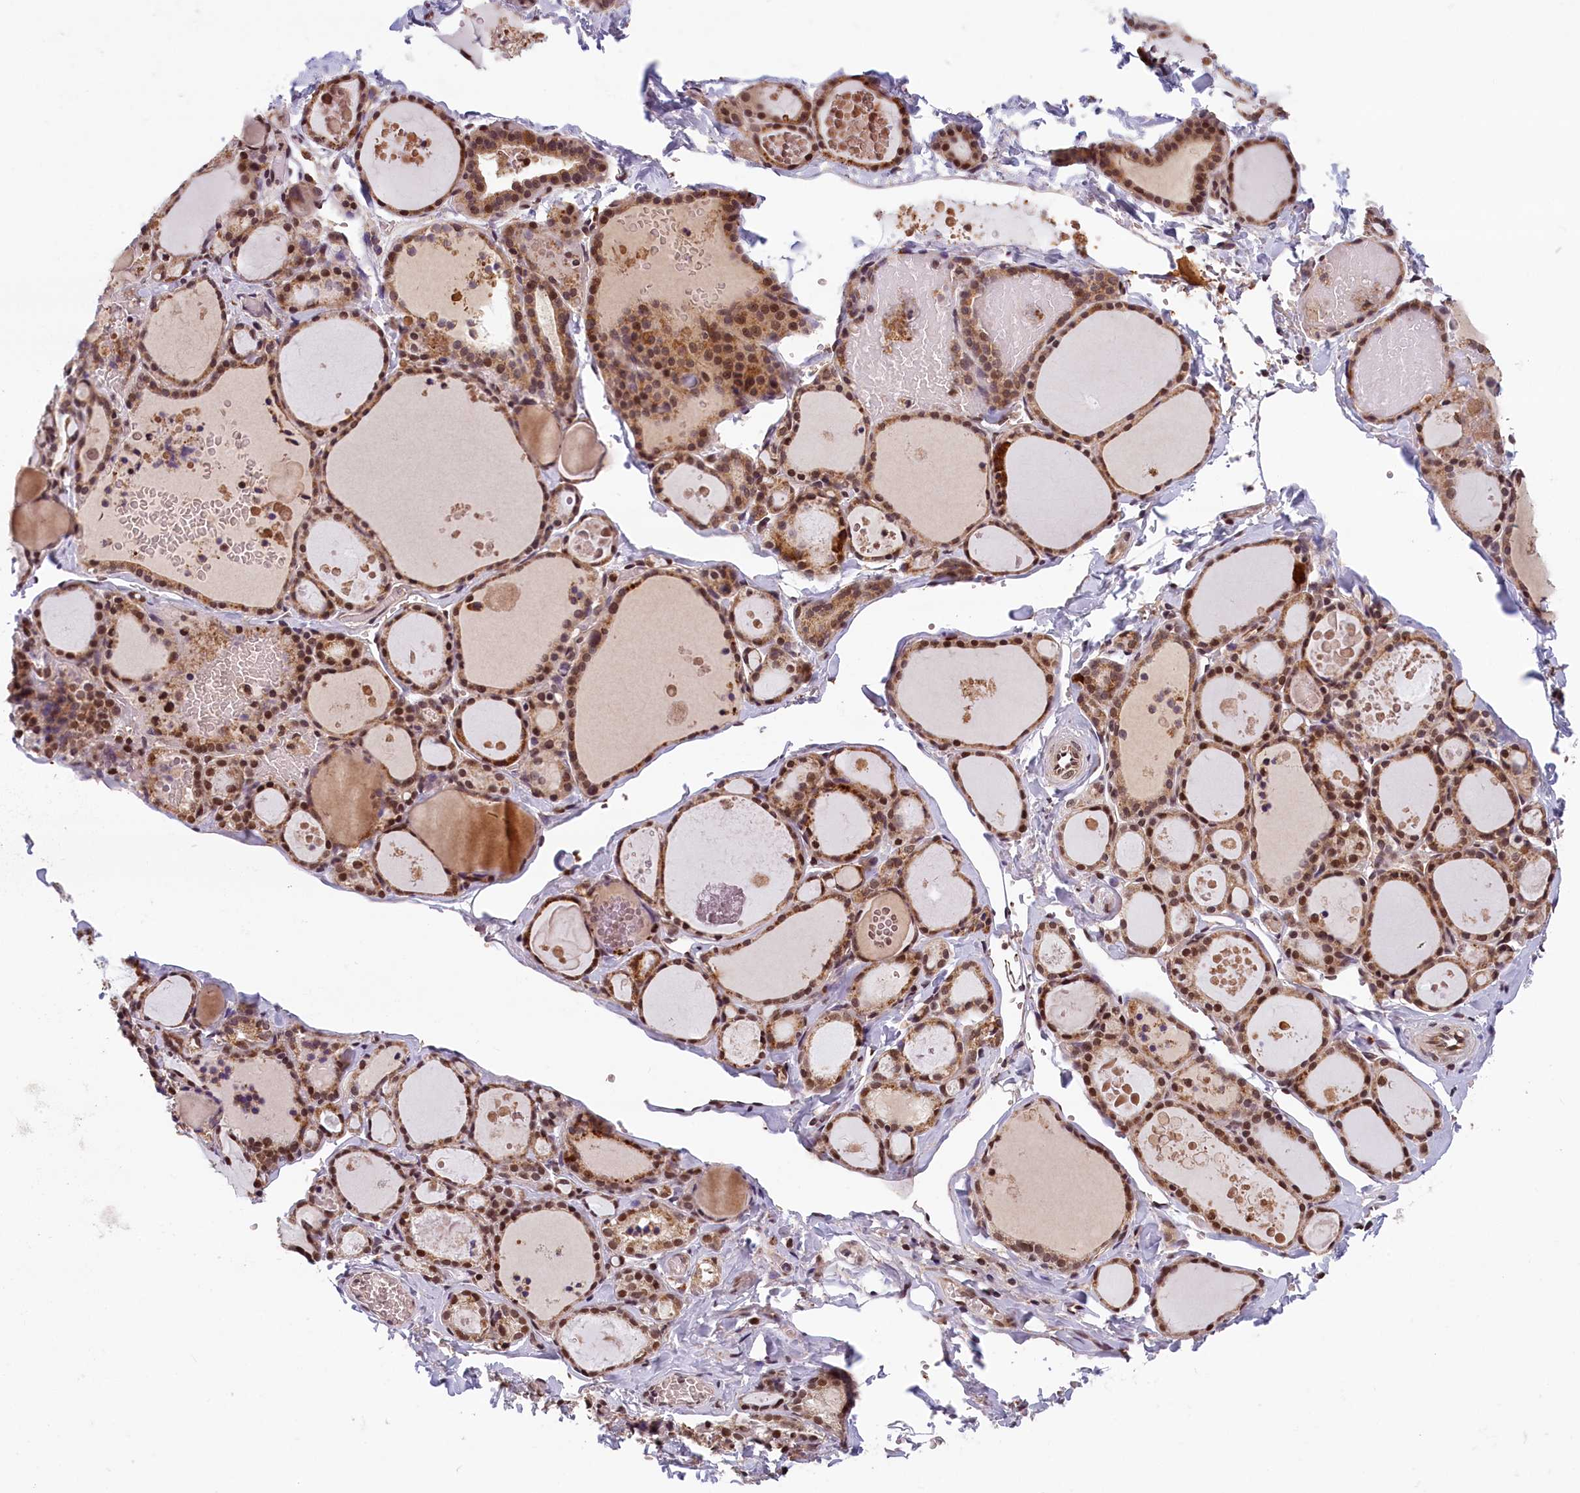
{"staining": {"intensity": "moderate", "quantity": ">75%", "location": "cytoplasmic/membranous,nuclear"}, "tissue": "thyroid gland", "cell_type": "Glandular cells", "image_type": "normal", "snomed": [{"axis": "morphology", "description": "Normal tissue, NOS"}, {"axis": "topography", "description": "Thyroid gland"}], "caption": "Benign thyroid gland reveals moderate cytoplasmic/membranous,nuclear staining in approximately >75% of glandular cells, visualized by immunohistochemistry.", "gene": "KCNK6", "patient": {"sex": "male", "age": 56}}